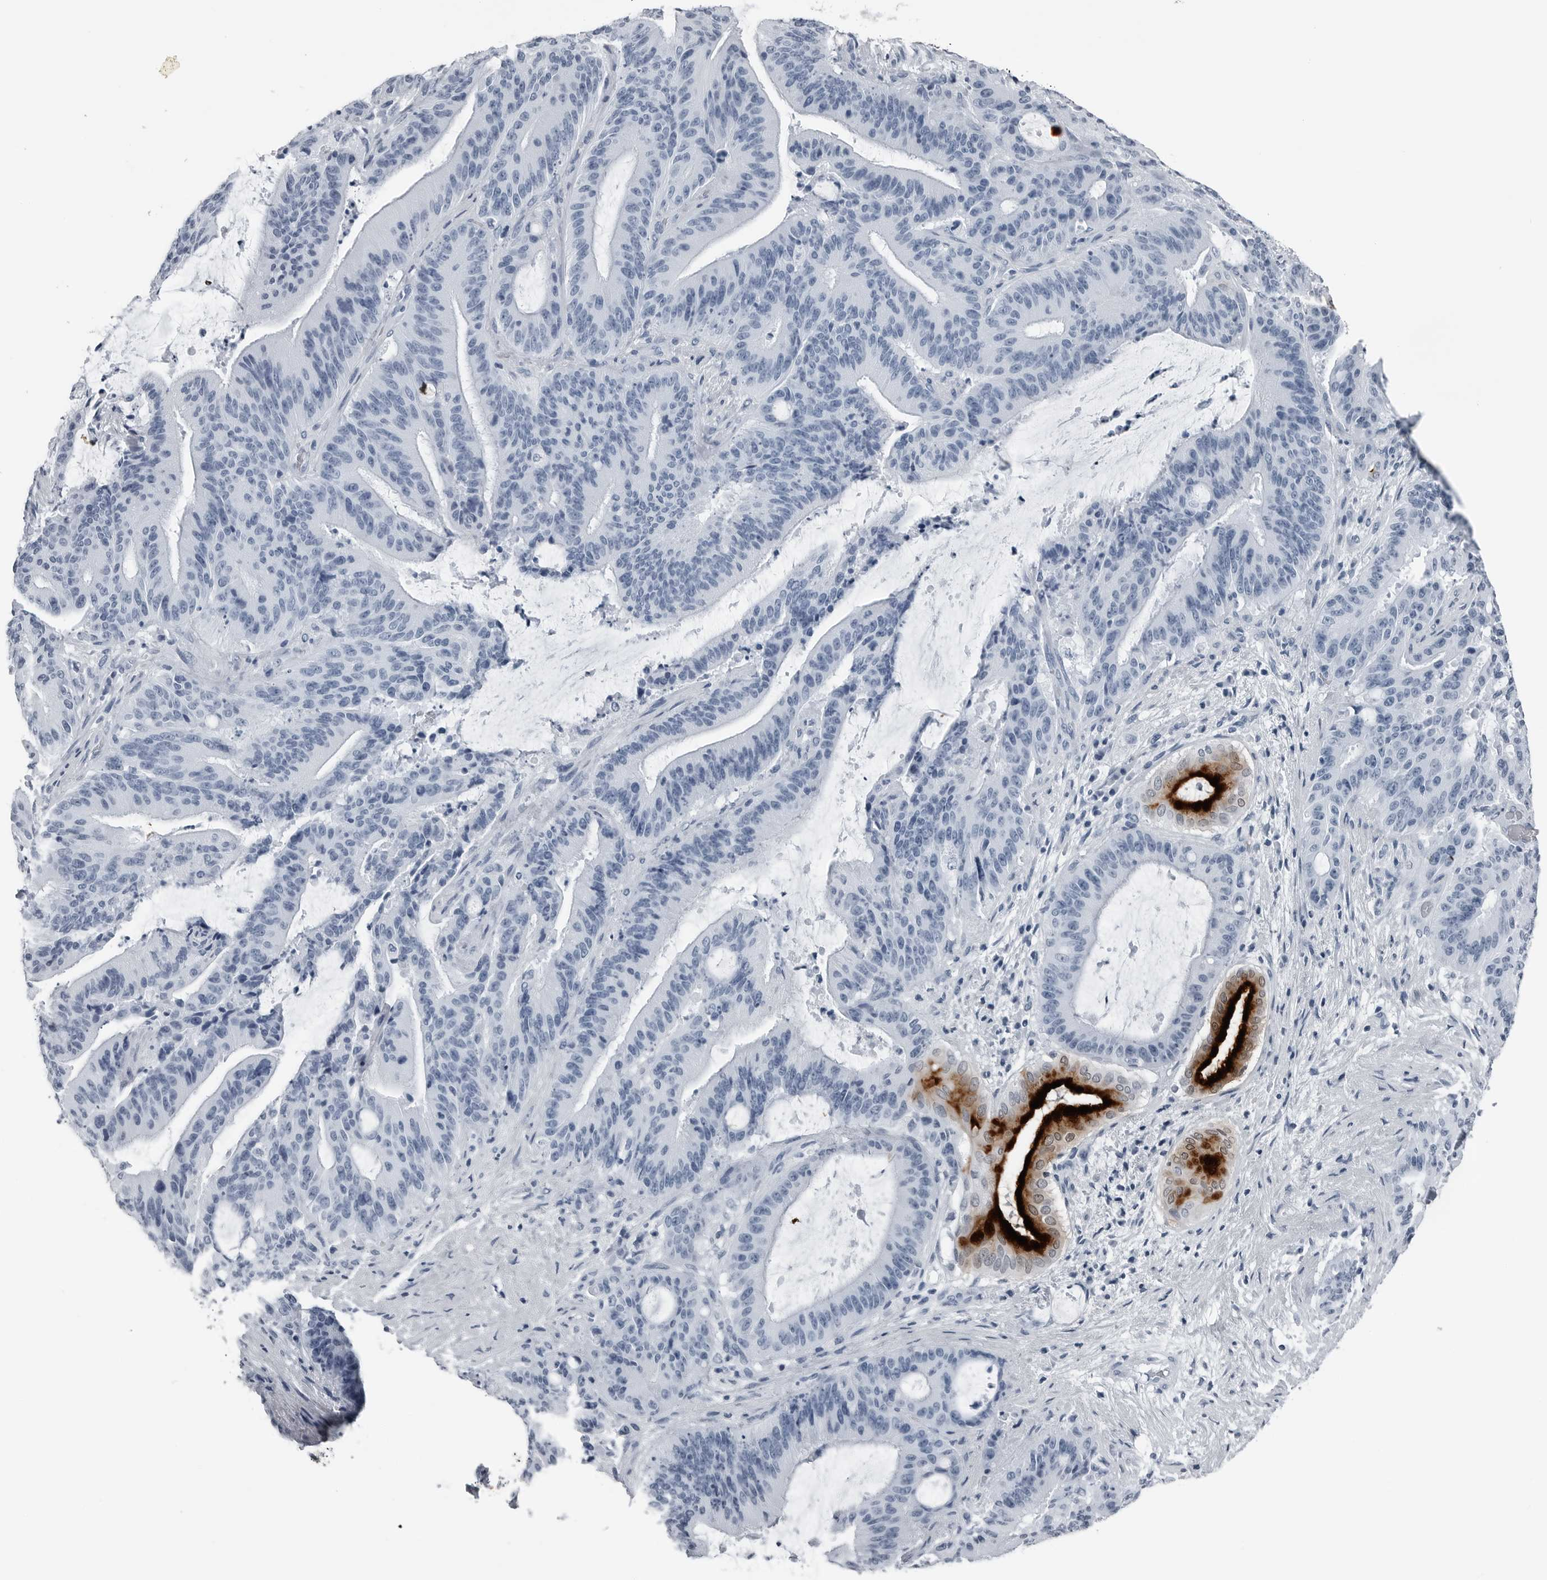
{"staining": {"intensity": "strong", "quantity": "<25%", "location": "cytoplasmic/membranous,nuclear"}, "tissue": "liver cancer", "cell_type": "Tumor cells", "image_type": "cancer", "snomed": [{"axis": "morphology", "description": "Normal tissue, NOS"}, {"axis": "morphology", "description": "Cholangiocarcinoma"}, {"axis": "topography", "description": "Liver"}, {"axis": "topography", "description": "Peripheral nerve tissue"}], "caption": "The immunohistochemical stain highlights strong cytoplasmic/membranous and nuclear expression in tumor cells of liver cancer tissue. (Stains: DAB (3,3'-diaminobenzidine) in brown, nuclei in blue, Microscopy: brightfield microscopy at high magnification).", "gene": "SPINK1", "patient": {"sex": "female", "age": 73}}